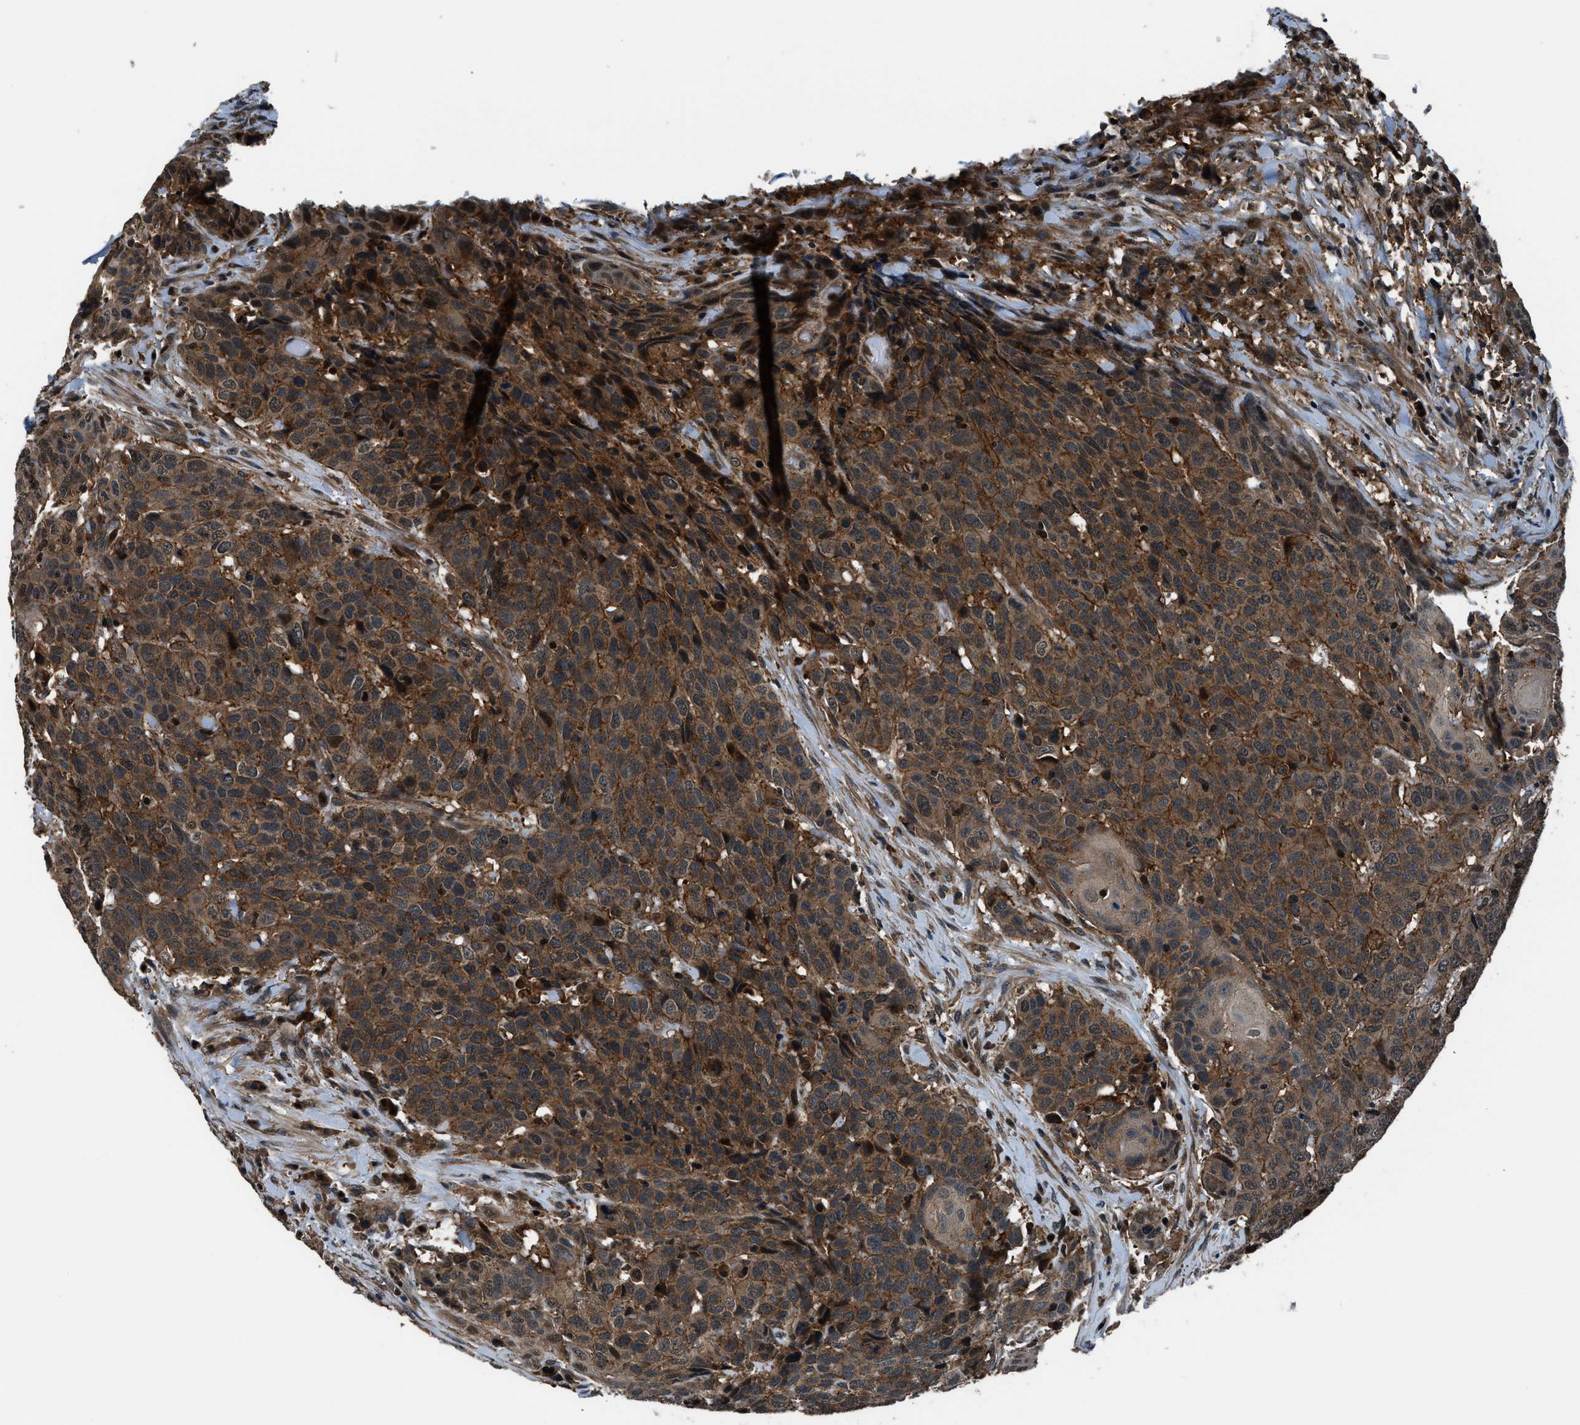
{"staining": {"intensity": "strong", "quantity": ">75%", "location": "cytoplasmic/membranous"}, "tissue": "head and neck cancer", "cell_type": "Tumor cells", "image_type": "cancer", "snomed": [{"axis": "morphology", "description": "Squamous cell carcinoma, NOS"}, {"axis": "topography", "description": "Head-Neck"}], "caption": "Tumor cells demonstrate strong cytoplasmic/membranous expression in about >75% of cells in head and neck cancer.", "gene": "ARHGEF11", "patient": {"sex": "male", "age": 66}}